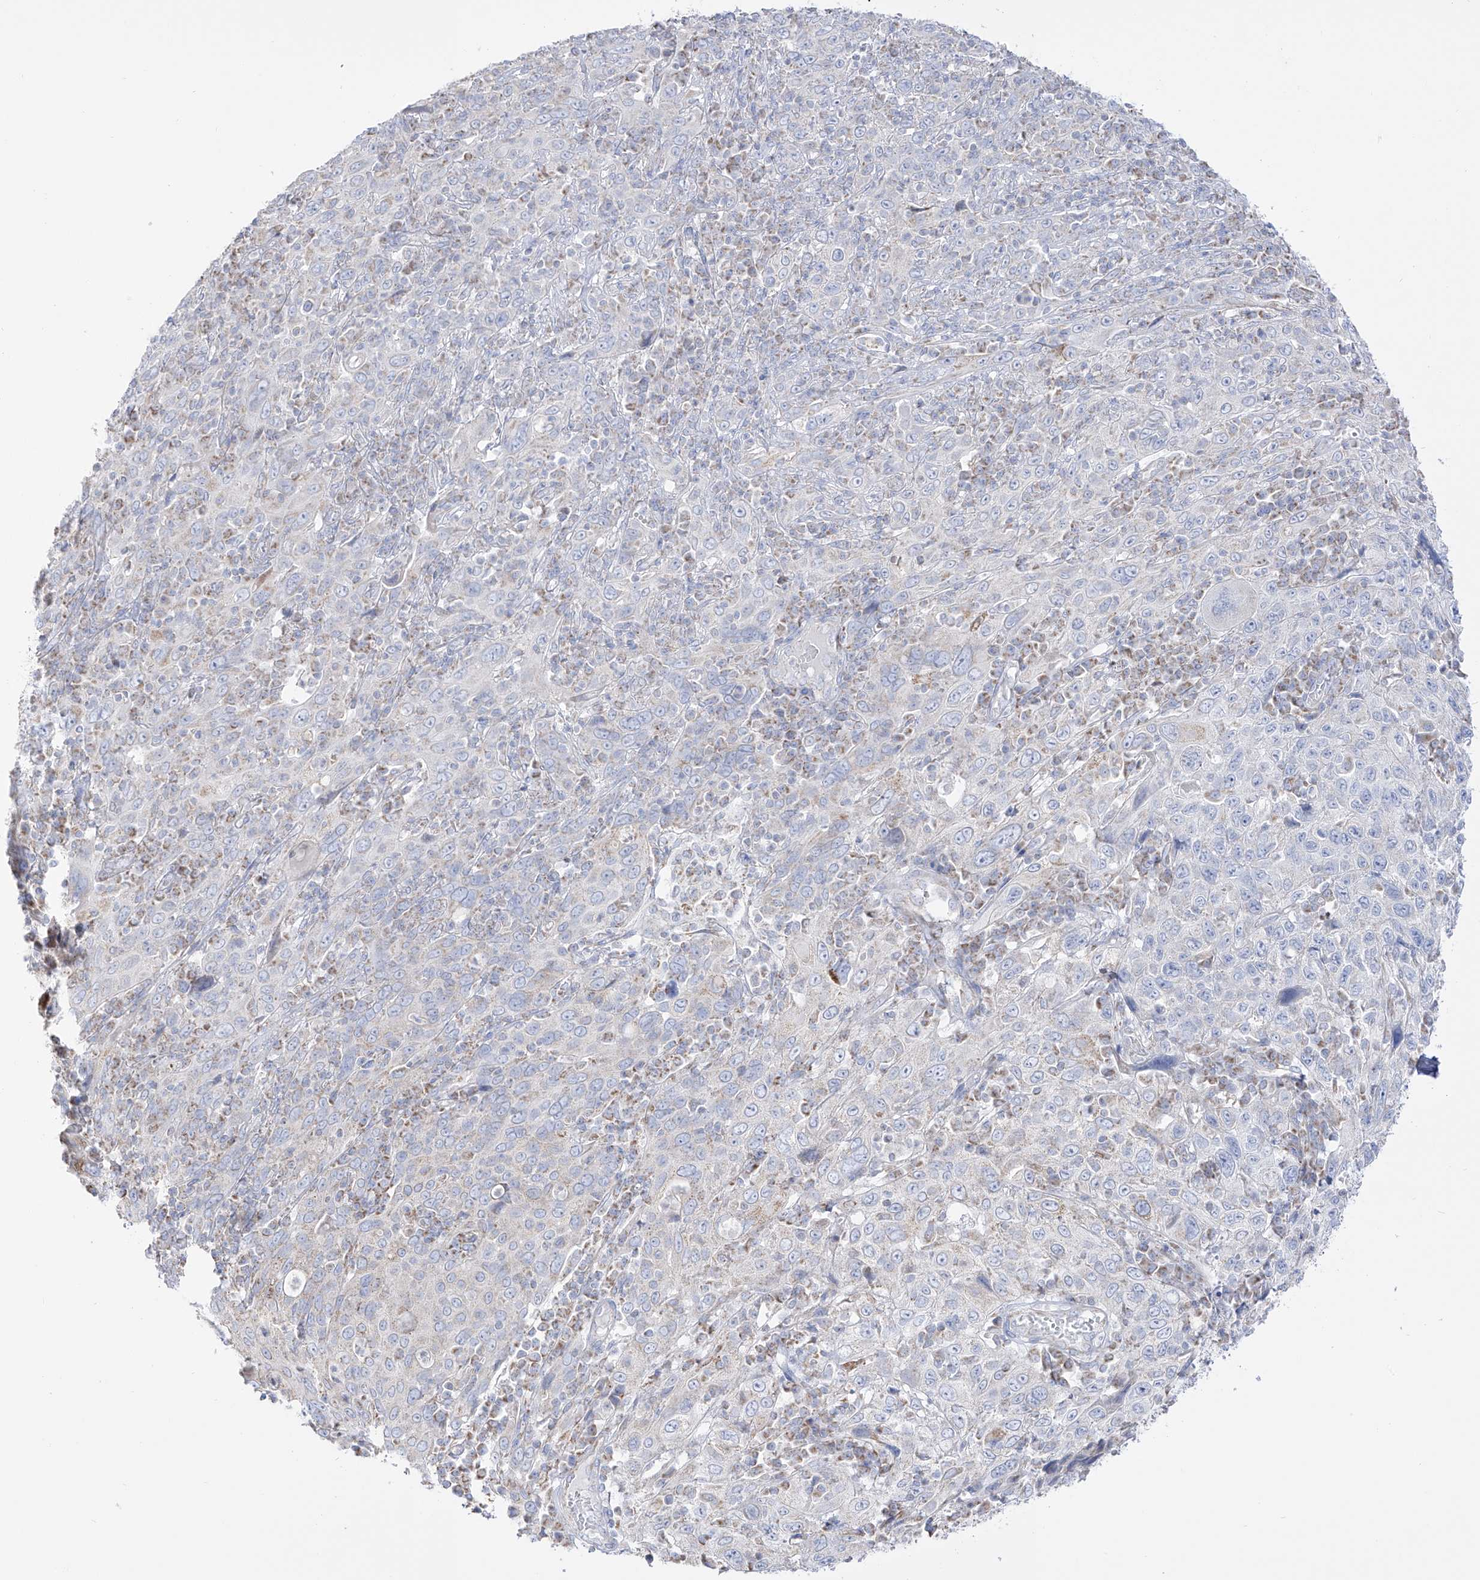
{"staining": {"intensity": "negative", "quantity": "none", "location": "none"}, "tissue": "cervical cancer", "cell_type": "Tumor cells", "image_type": "cancer", "snomed": [{"axis": "morphology", "description": "Squamous cell carcinoma, NOS"}, {"axis": "topography", "description": "Cervix"}], "caption": "Tumor cells are negative for protein expression in human cervical cancer. (Immunohistochemistry, brightfield microscopy, high magnification).", "gene": "RCHY1", "patient": {"sex": "female", "age": 46}}